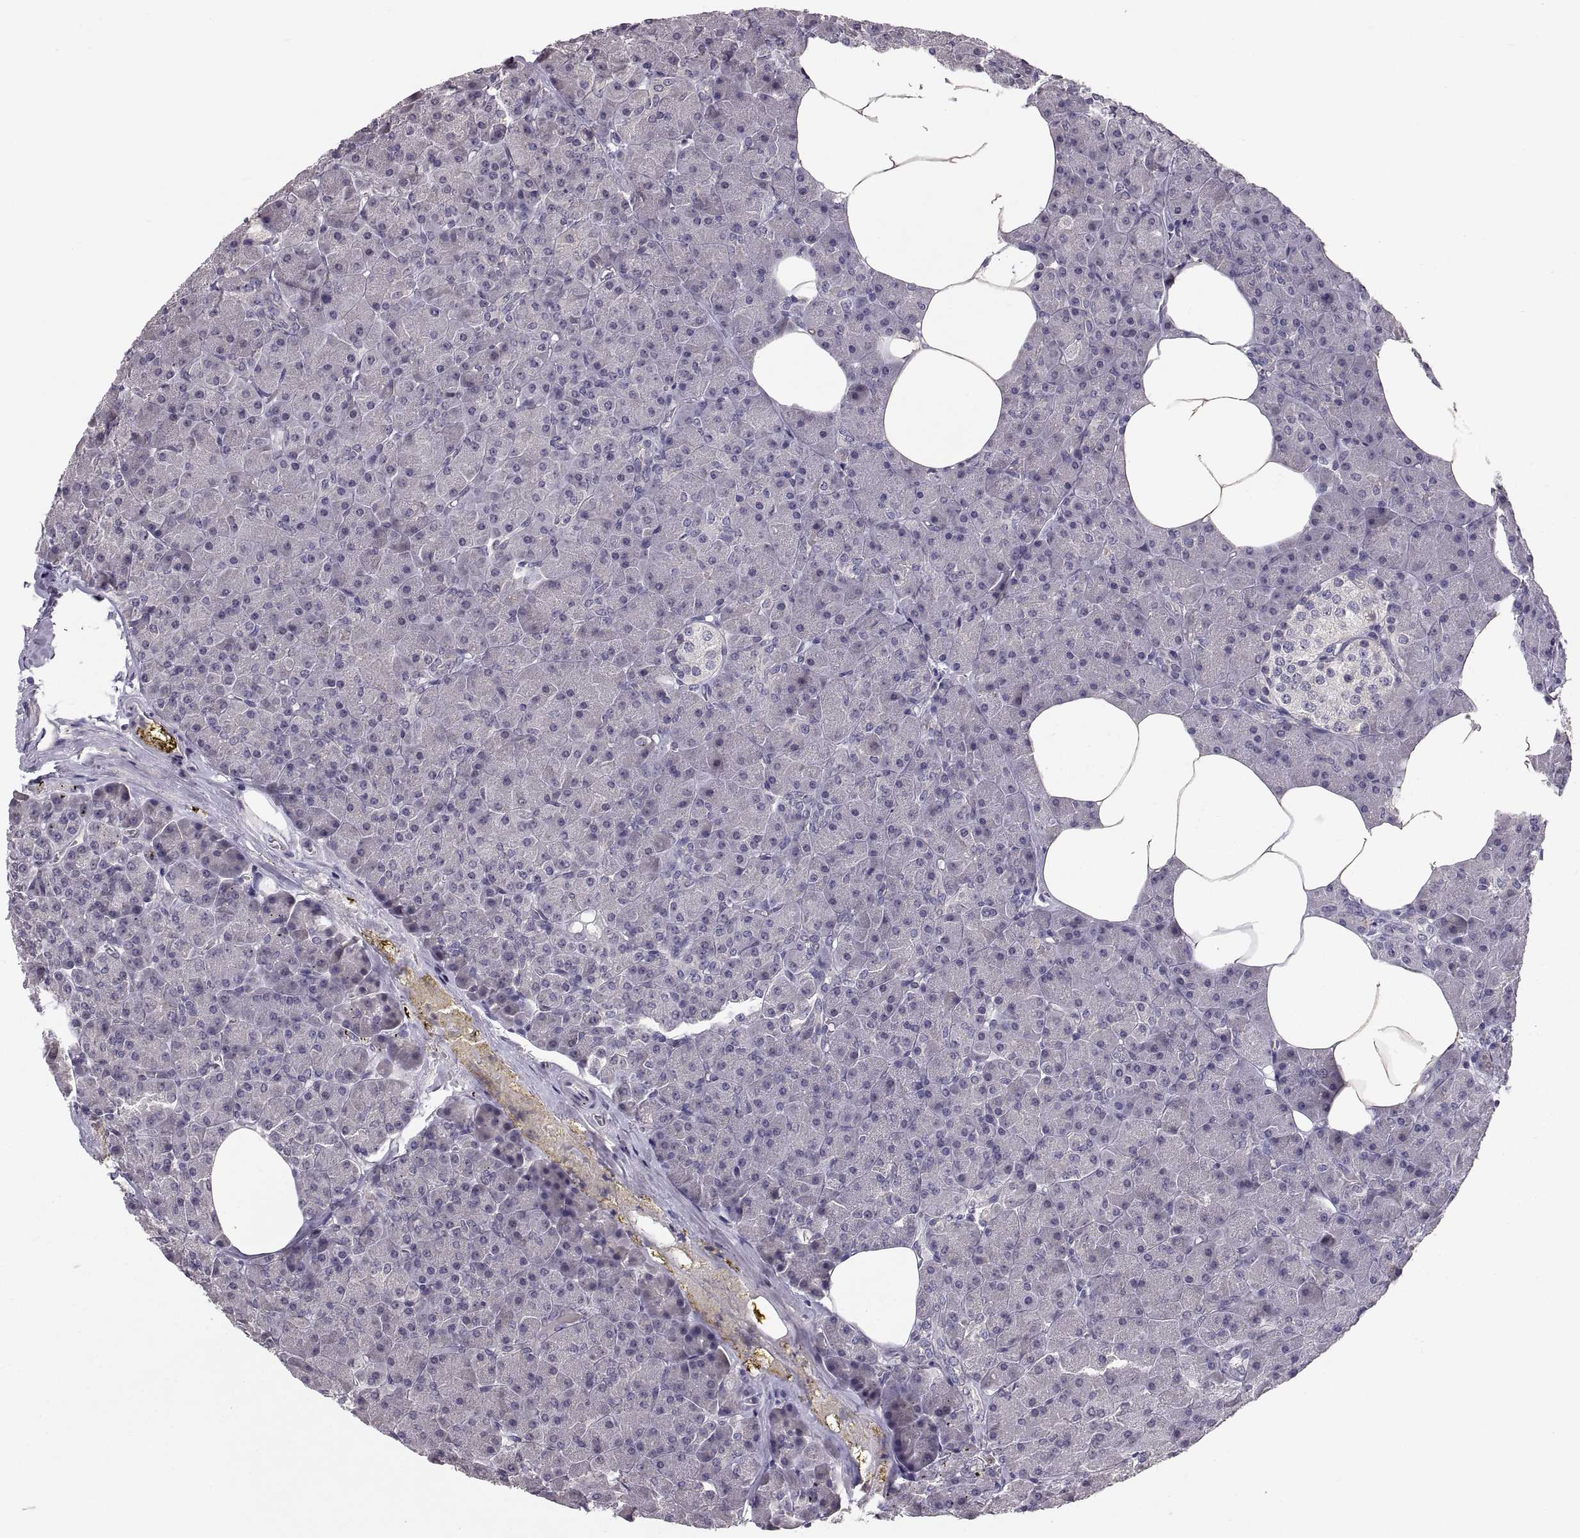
{"staining": {"intensity": "negative", "quantity": "none", "location": "none"}, "tissue": "pancreas", "cell_type": "Exocrine glandular cells", "image_type": "normal", "snomed": [{"axis": "morphology", "description": "Normal tissue, NOS"}, {"axis": "topography", "description": "Pancreas"}], "caption": "Immunohistochemistry photomicrograph of unremarkable pancreas: pancreas stained with DAB (3,3'-diaminobenzidine) reveals no significant protein positivity in exocrine glandular cells.", "gene": "PAX2", "patient": {"sex": "female", "age": 45}}